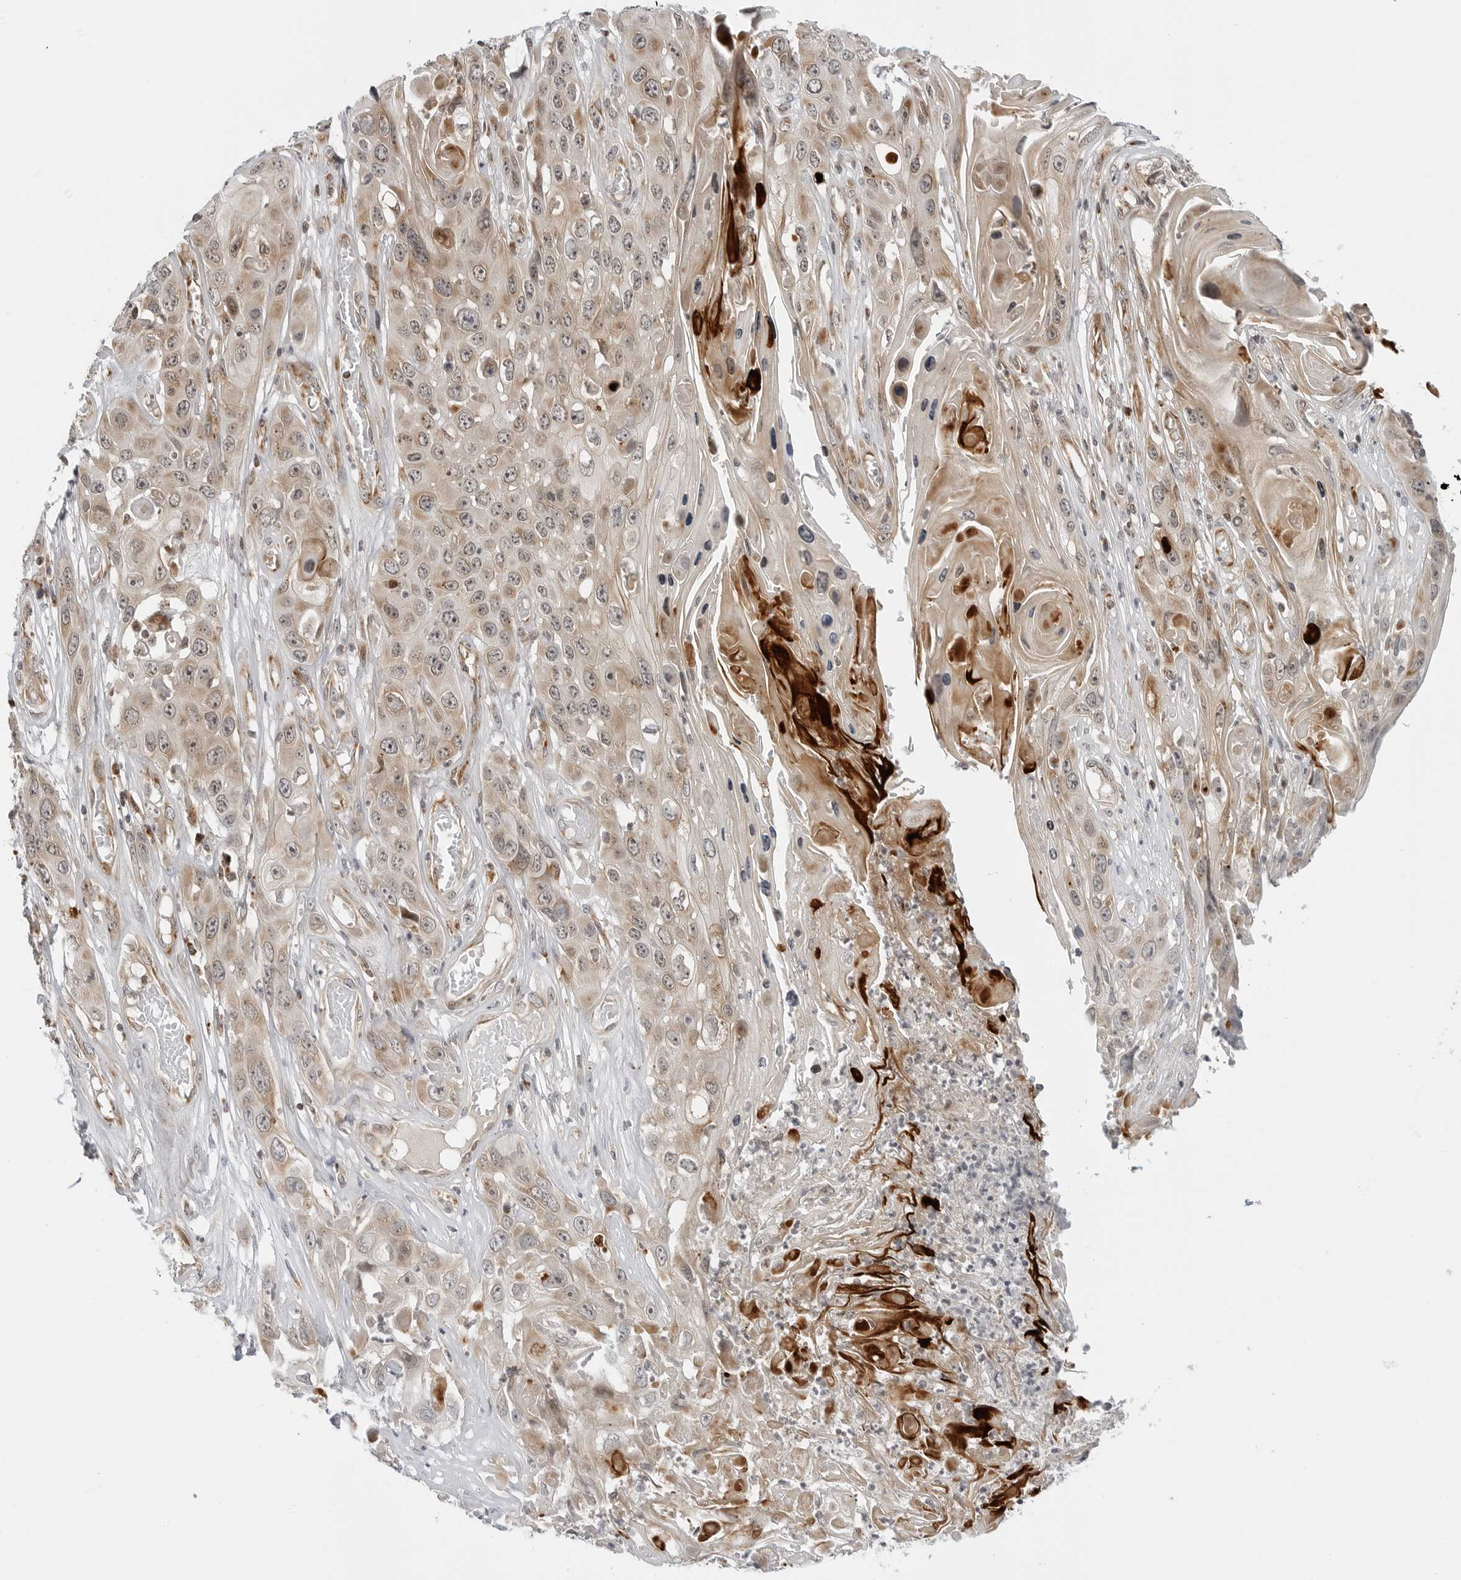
{"staining": {"intensity": "weak", "quantity": ">75%", "location": "cytoplasmic/membranous,nuclear"}, "tissue": "skin cancer", "cell_type": "Tumor cells", "image_type": "cancer", "snomed": [{"axis": "morphology", "description": "Squamous cell carcinoma, NOS"}, {"axis": "topography", "description": "Skin"}], "caption": "Protein staining displays weak cytoplasmic/membranous and nuclear positivity in about >75% of tumor cells in skin cancer (squamous cell carcinoma).", "gene": "PEX2", "patient": {"sex": "male", "age": 55}}